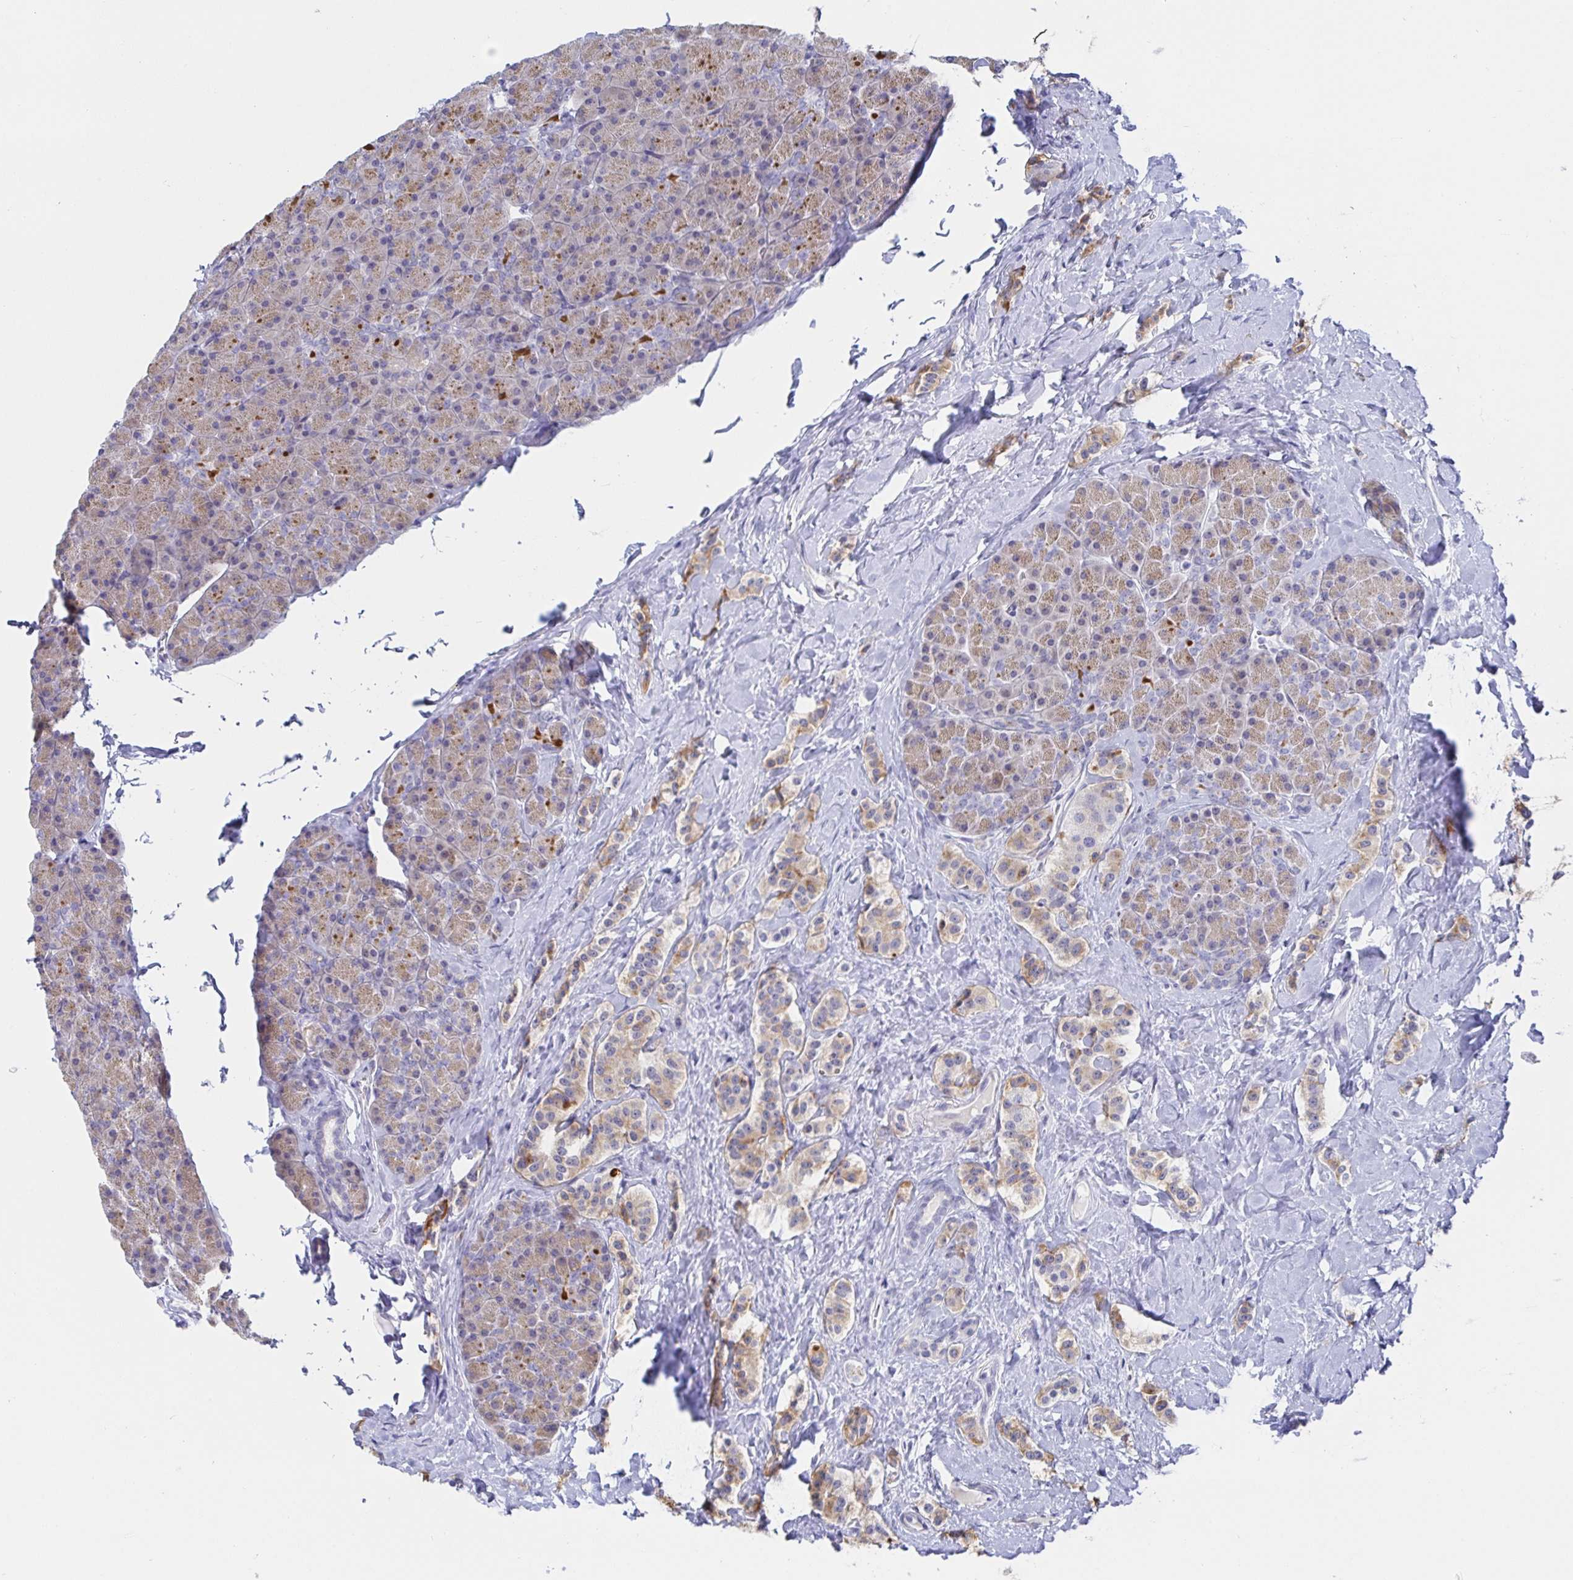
{"staining": {"intensity": "weak", "quantity": ">75%", "location": "cytoplasmic/membranous"}, "tissue": "carcinoid", "cell_type": "Tumor cells", "image_type": "cancer", "snomed": [{"axis": "morphology", "description": "Normal tissue, NOS"}, {"axis": "morphology", "description": "Carcinoid, malignant, NOS"}, {"axis": "topography", "description": "Pancreas"}], "caption": "There is low levels of weak cytoplasmic/membranous positivity in tumor cells of carcinoid, as demonstrated by immunohistochemical staining (brown color).", "gene": "SIAH3", "patient": {"sex": "male", "age": 36}}